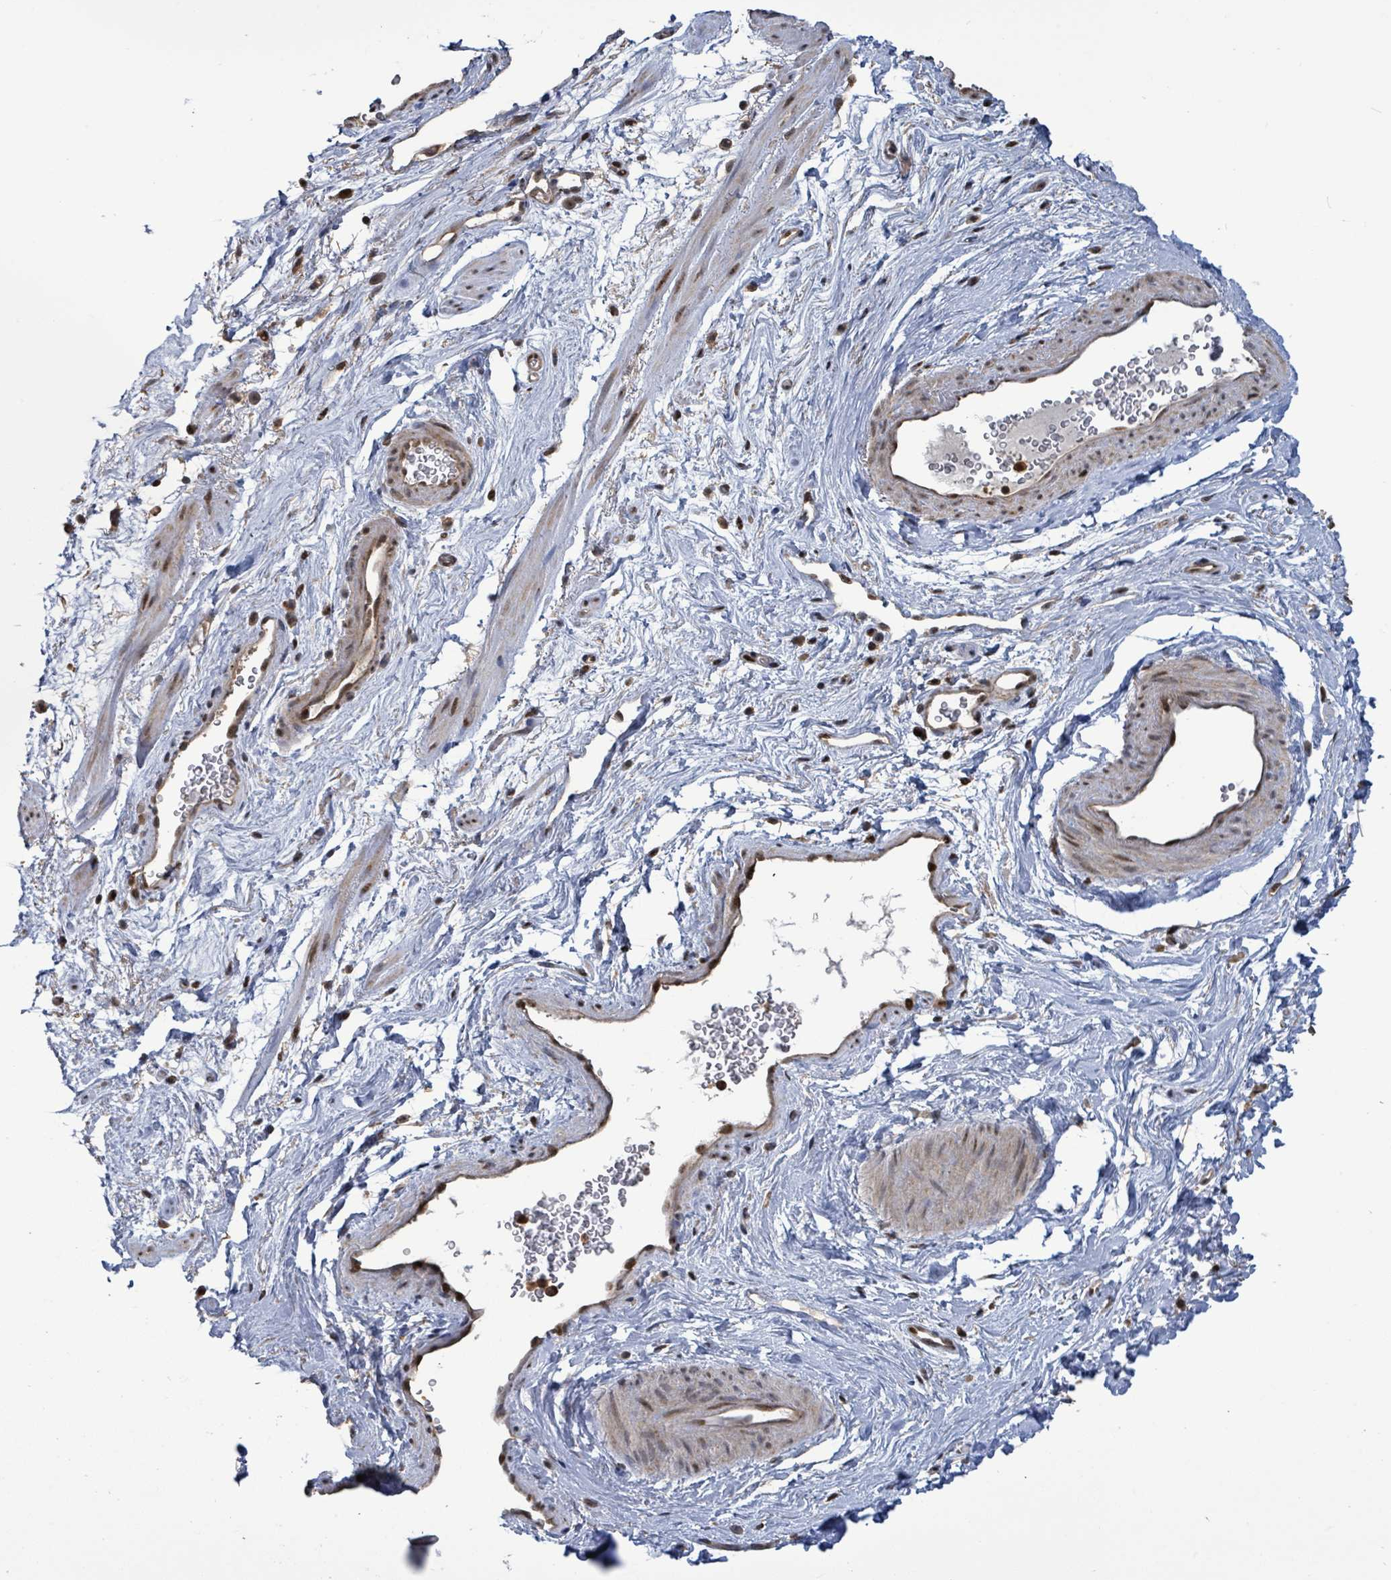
{"staining": {"intensity": "weak", "quantity": "<25%", "location": "cytoplasmic/membranous,nuclear"}, "tissue": "smooth muscle", "cell_type": "Smooth muscle cells", "image_type": "normal", "snomed": [{"axis": "morphology", "description": "Normal tissue, NOS"}, {"axis": "topography", "description": "Smooth muscle"}, {"axis": "topography", "description": "Peripheral nerve tissue"}], "caption": "This is an immunohistochemistry photomicrograph of unremarkable smooth muscle. There is no expression in smooth muscle cells.", "gene": "COQ6", "patient": {"sex": "male", "age": 69}}